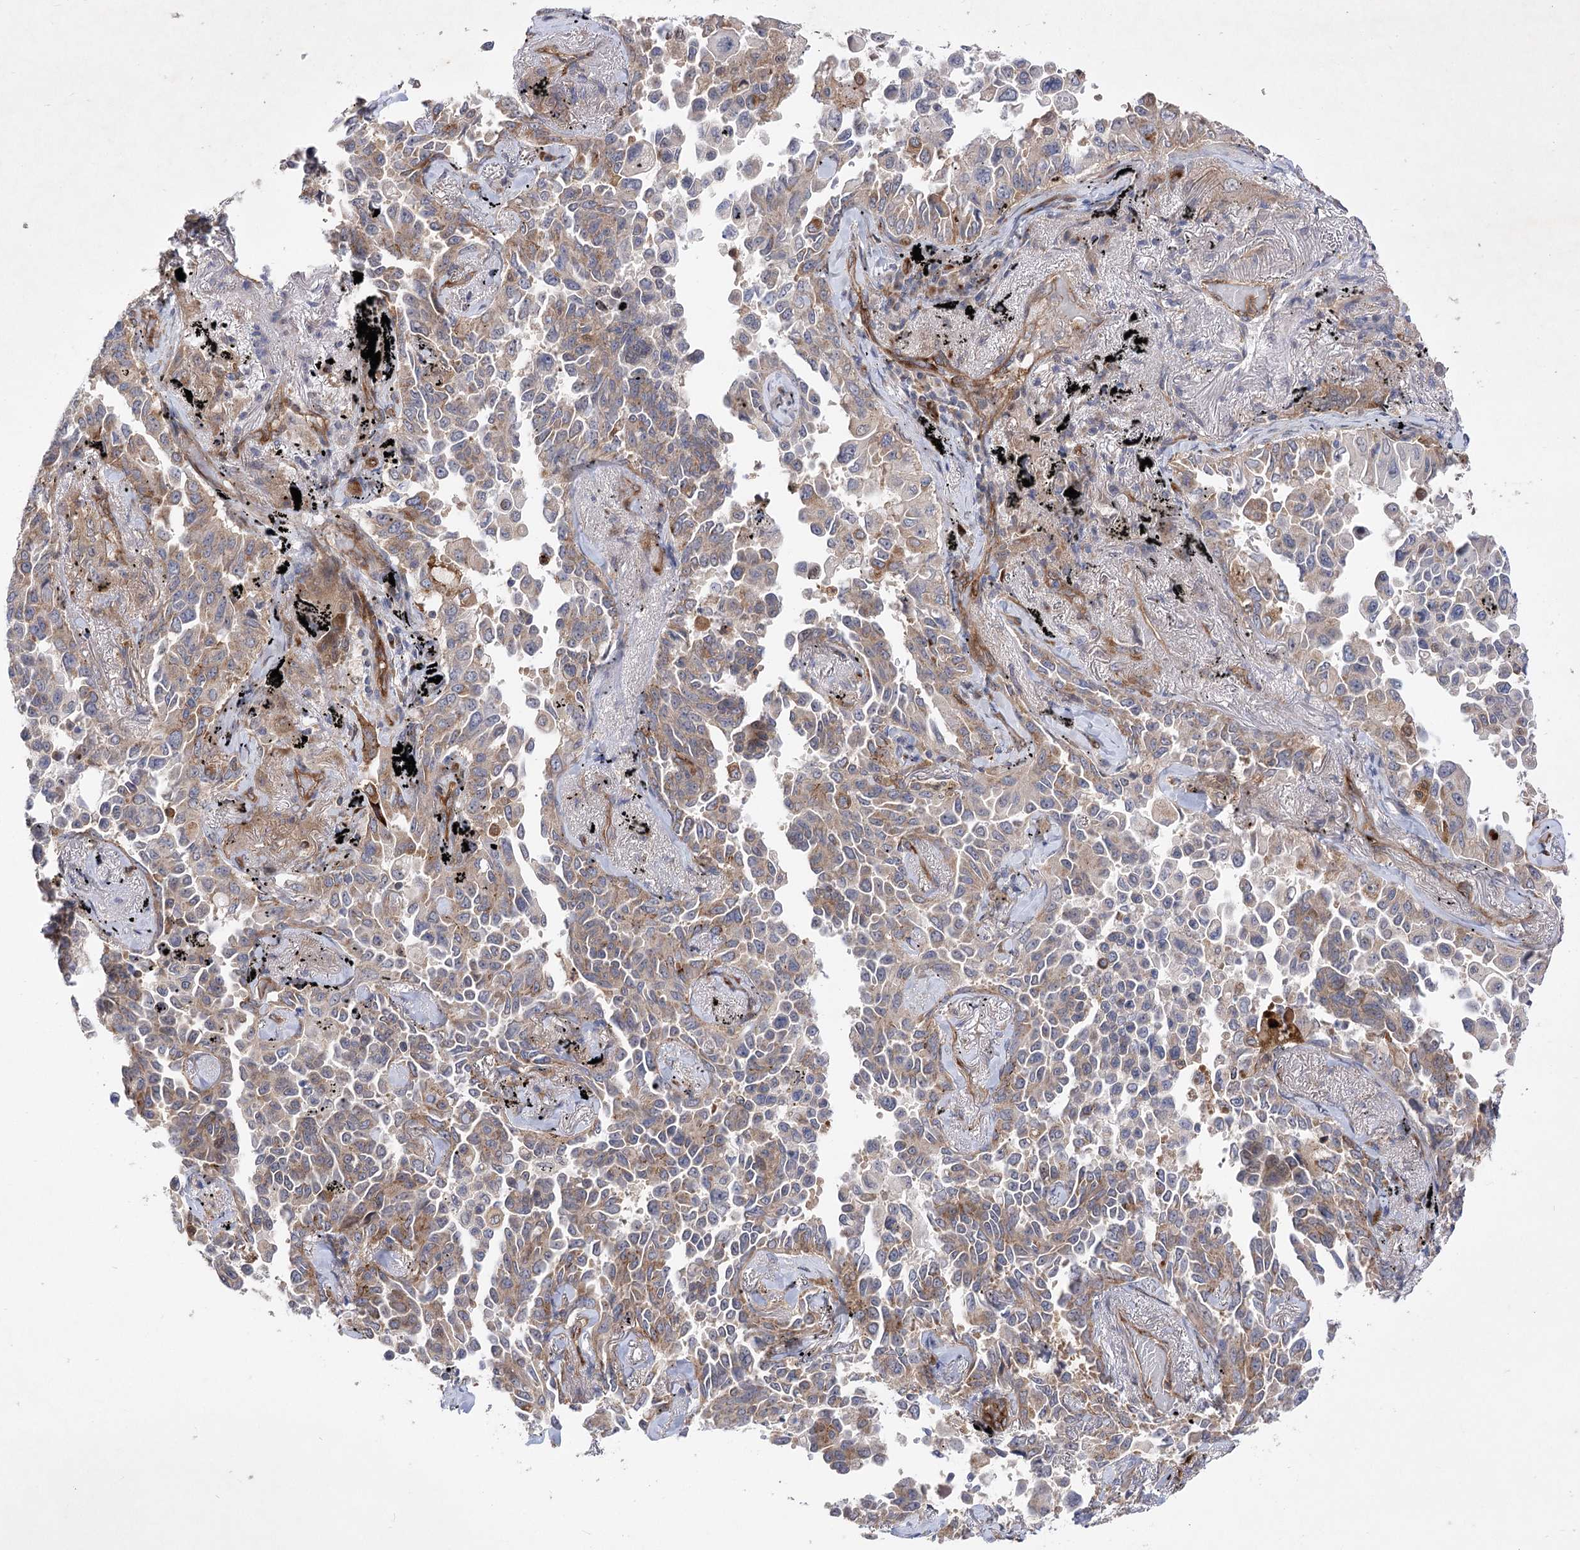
{"staining": {"intensity": "moderate", "quantity": "<25%", "location": "cytoplasmic/membranous"}, "tissue": "lung cancer", "cell_type": "Tumor cells", "image_type": "cancer", "snomed": [{"axis": "morphology", "description": "Adenocarcinoma, NOS"}, {"axis": "topography", "description": "Lung"}], "caption": "Human lung cancer stained with a protein marker displays moderate staining in tumor cells.", "gene": "ARHGAP31", "patient": {"sex": "female", "age": 67}}